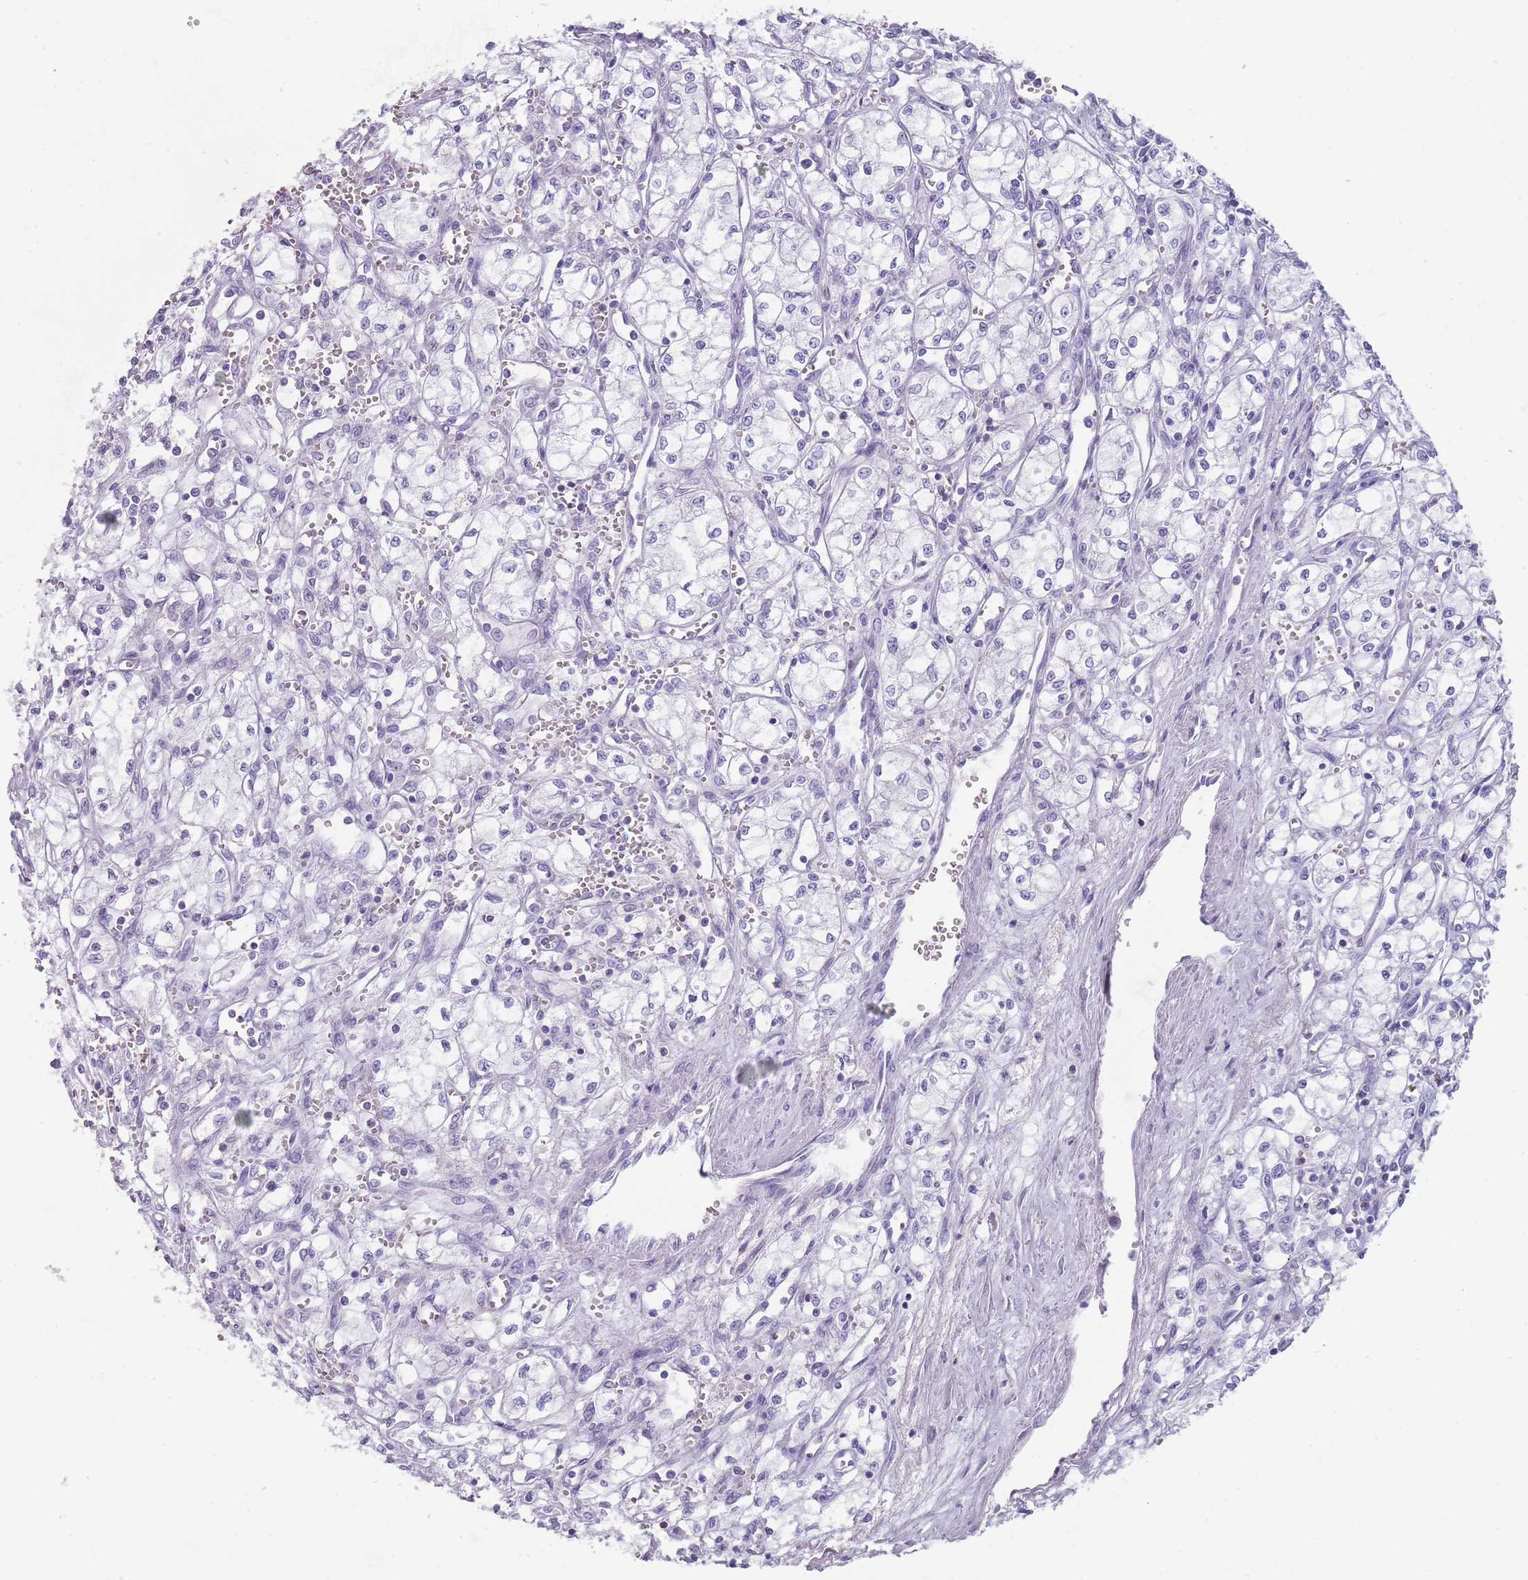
{"staining": {"intensity": "negative", "quantity": "none", "location": "none"}, "tissue": "renal cancer", "cell_type": "Tumor cells", "image_type": "cancer", "snomed": [{"axis": "morphology", "description": "Adenocarcinoma, NOS"}, {"axis": "topography", "description": "Kidney"}], "caption": "DAB (3,3'-diaminobenzidine) immunohistochemical staining of human adenocarcinoma (renal) demonstrates no significant positivity in tumor cells. (DAB (3,3'-diaminobenzidine) immunohistochemistry (IHC), high magnification).", "gene": "NBPF20", "patient": {"sex": "male", "age": 59}}